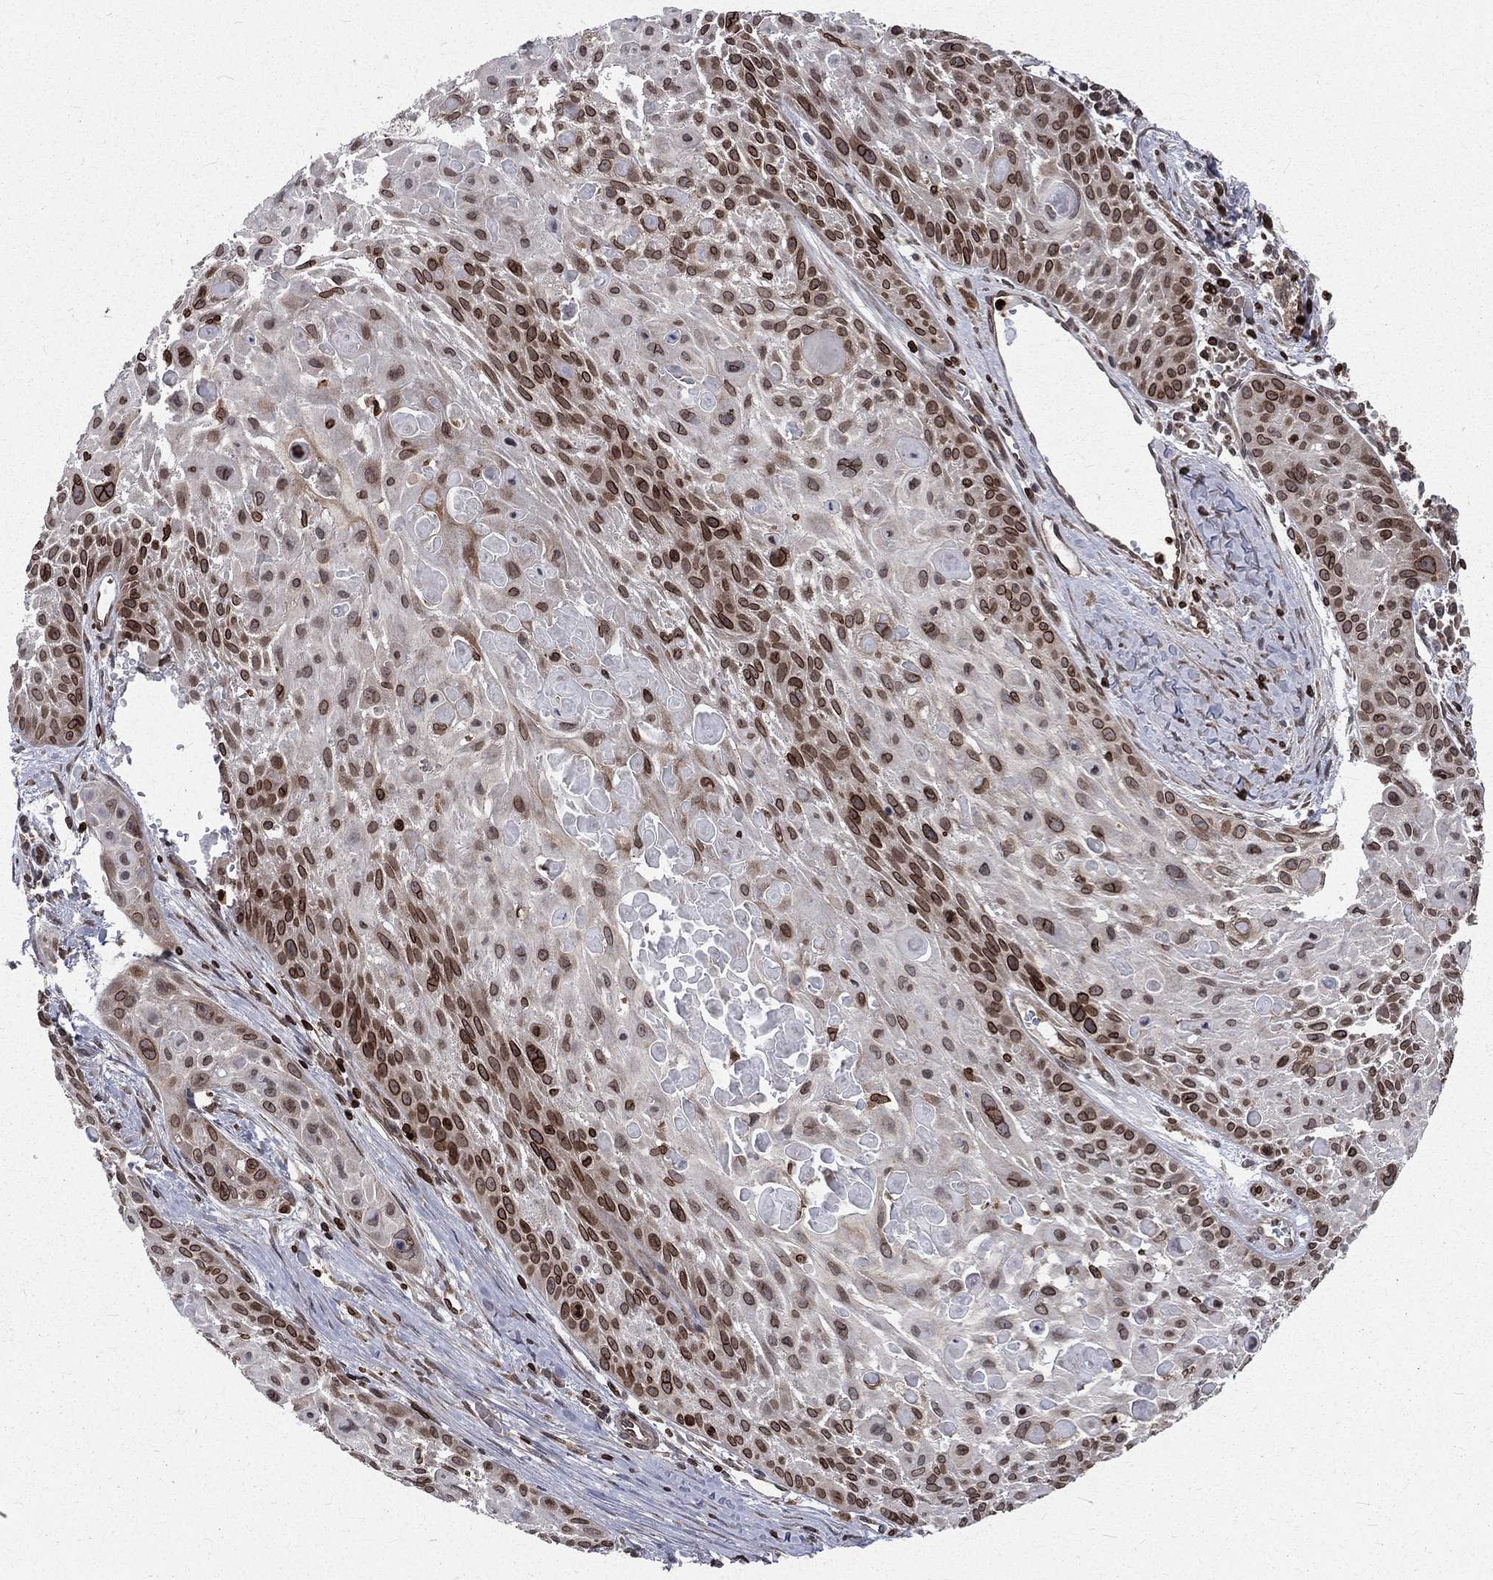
{"staining": {"intensity": "moderate", "quantity": "25%-75%", "location": "cytoplasmic/membranous,nuclear"}, "tissue": "skin cancer", "cell_type": "Tumor cells", "image_type": "cancer", "snomed": [{"axis": "morphology", "description": "Squamous cell carcinoma, NOS"}, {"axis": "topography", "description": "Skin"}, {"axis": "topography", "description": "Anal"}], "caption": "IHC of skin cancer (squamous cell carcinoma) exhibits medium levels of moderate cytoplasmic/membranous and nuclear staining in approximately 25%-75% of tumor cells. (DAB = brown stain, brightfield microscopy at high magnification).", "gene": "LBR", "patient": {"sex": "female", "age": 75}}